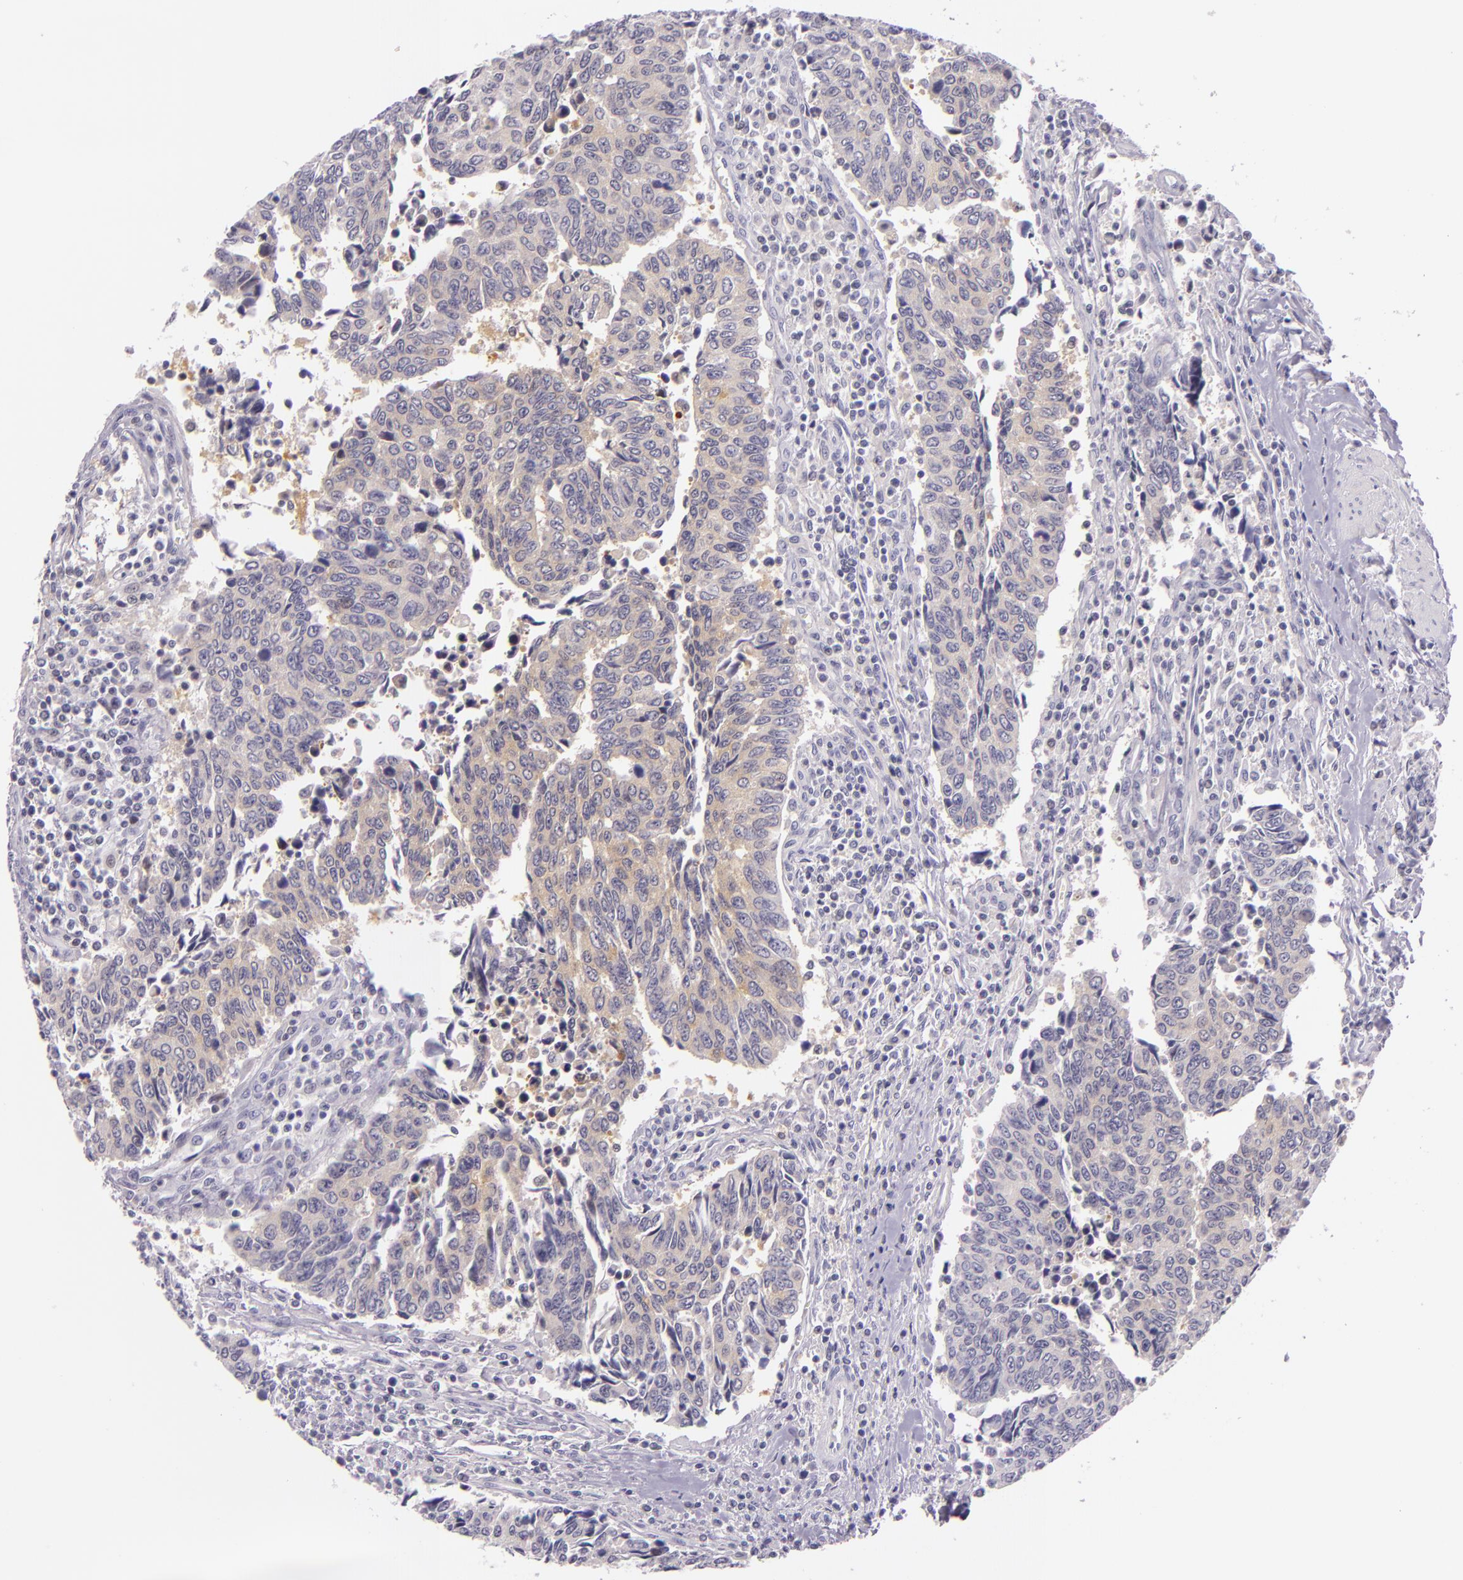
{"staining": {"intensity": "weak", "quantity": "25%-75%", "location": "cytoplasmic/membranous"}, "tissue": "urothelial cancer", "cell_type": "Tumor cells", "image_type": "cancer", "snomed": [{"axis": "morphology", "description": "Urothelial carcinoma, High grade"}, {"axis": "topography", "description": "Urinary bladder"}], "caption": "Brown immunohistochemical staining in urothelial cancer reveals weak cytoplasmic/membranous positivity in approximately 25%-75% of tumor cells.", "gene": "HSP90AA1", "patient": {"sex": "male", "age": 86}}